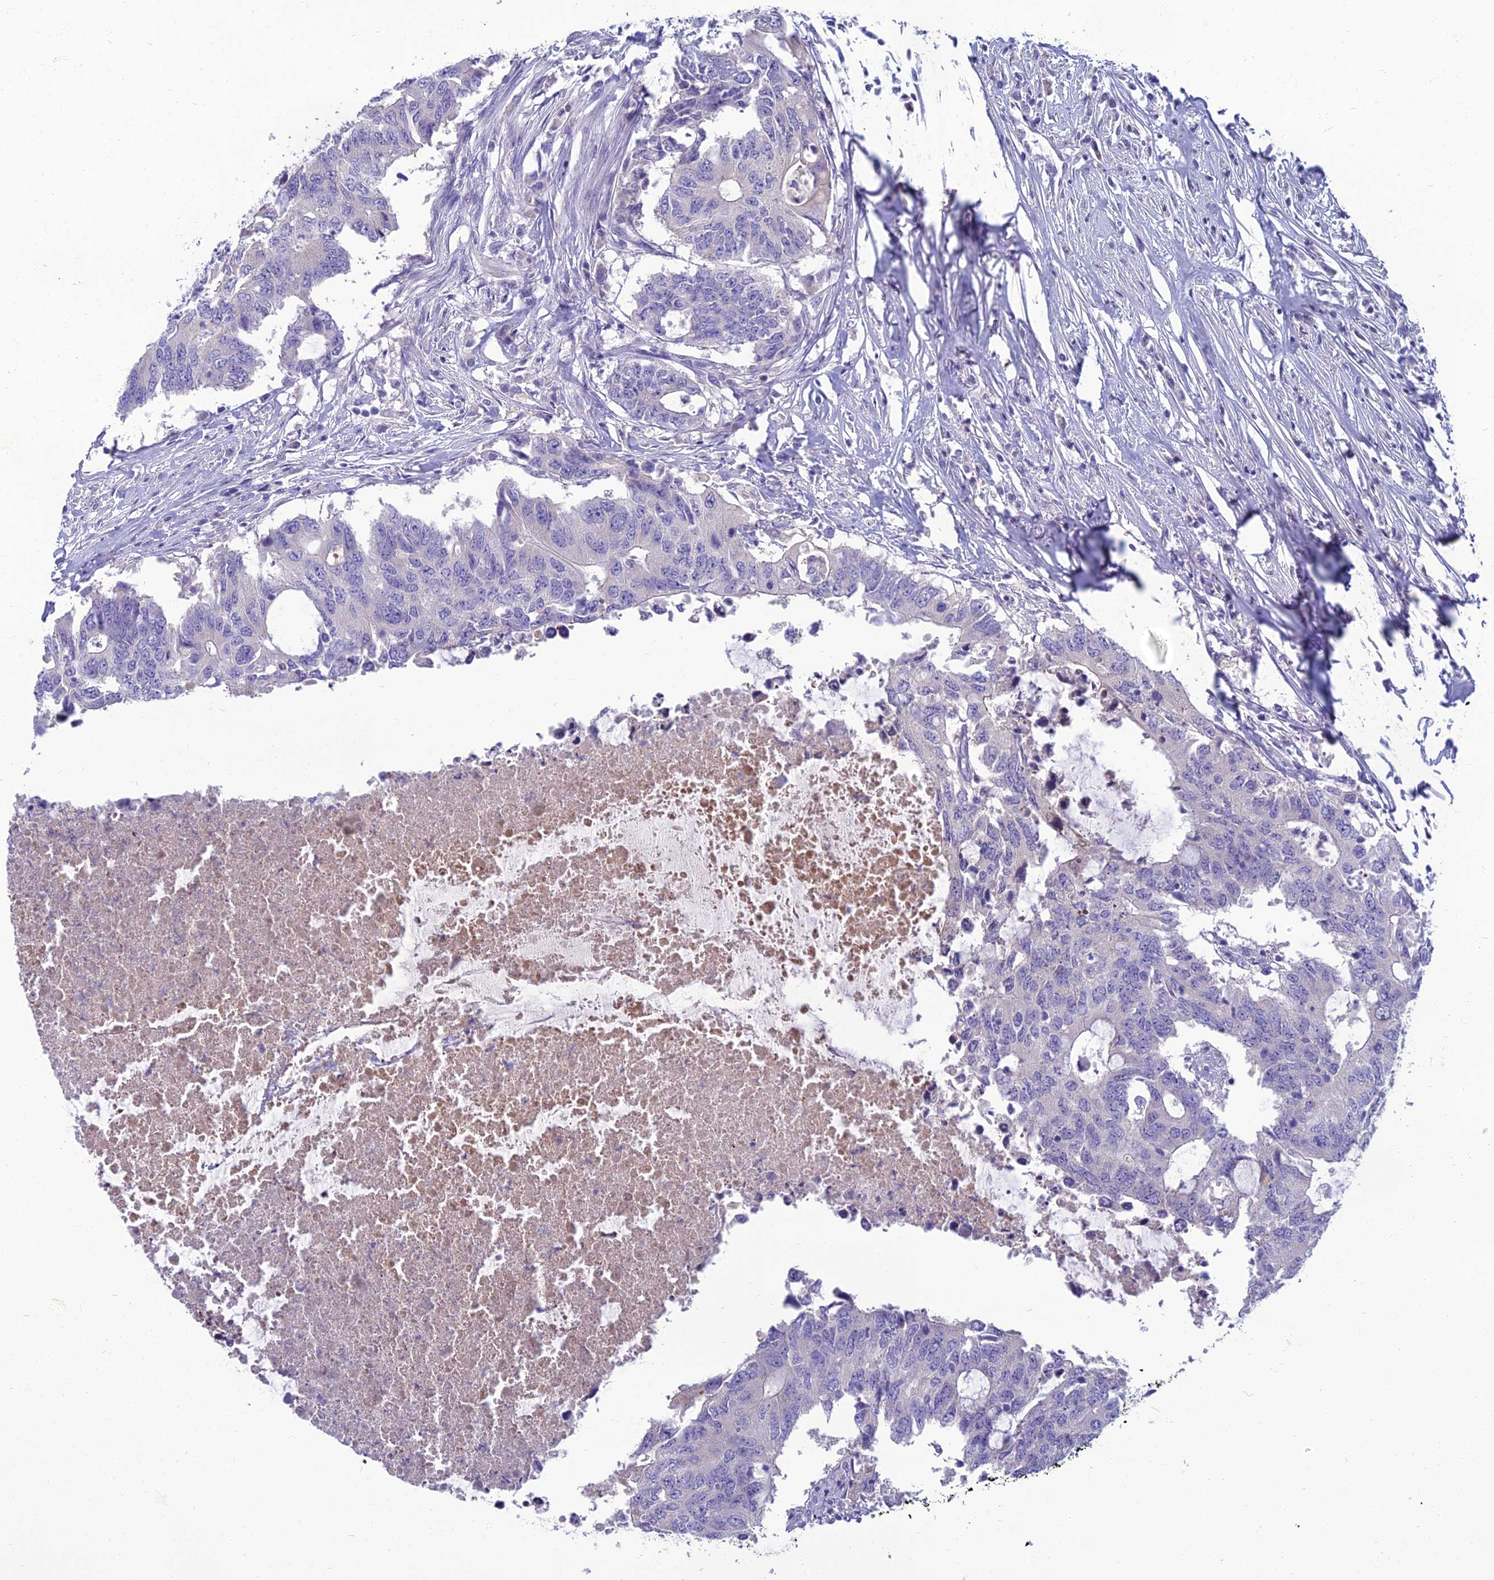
{"staining": {"intensity": "negative", "quantity": "none", "location": "none"}, "tissue": "colorectal cancer", "cell_type": "Tumor cells", "image_type": "cancer", "snomed": [{"axis": "morphology", "description": "Adenocarcinoma, NOS"}, {"axis": "topography", "description": "Colon"}], "caption": "Image shows no protein expression in tumor cells of colorectal cancer (adenocarcinoma) tissue.", "gene": "SPTLC3", "patient": {"sex": "male", "age": 71}}